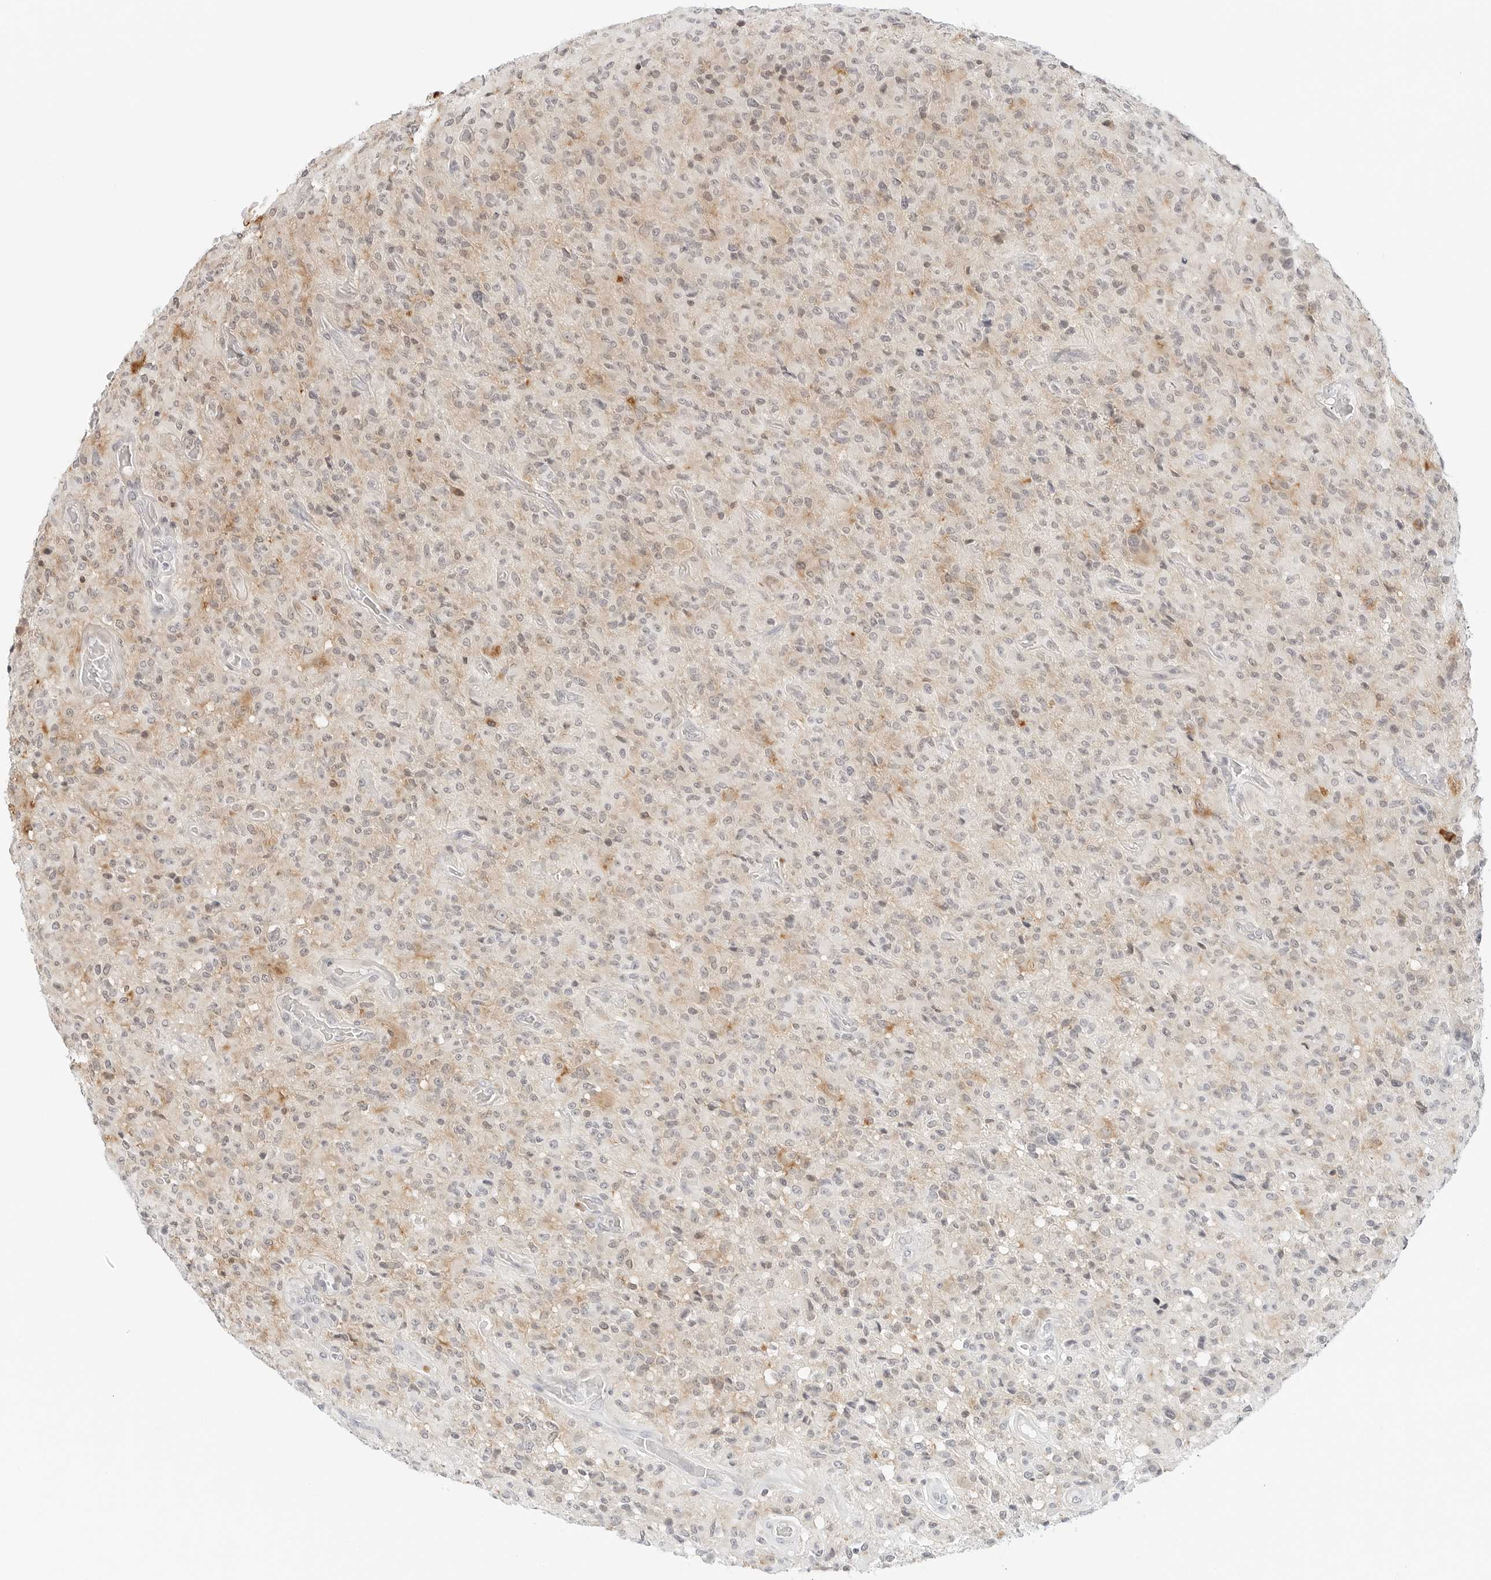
{"staining": {"intensity": "negative", "quantity": "none", "location": "none"}, "tissue": "glioma", "cell_type": "Tumor cells", "image_type": "cancer", "snomed": [{"axis": "morphology", "description": "Glioma, malignant, High grade"}, {"axis": "topography", "description": "Brain"}], "caption": "Glioma was stained to show a protein in brown. There is no significant positivity in tumor cells.", "gene": "PARP10", "patient": {"sex": "female", "age": 57}}